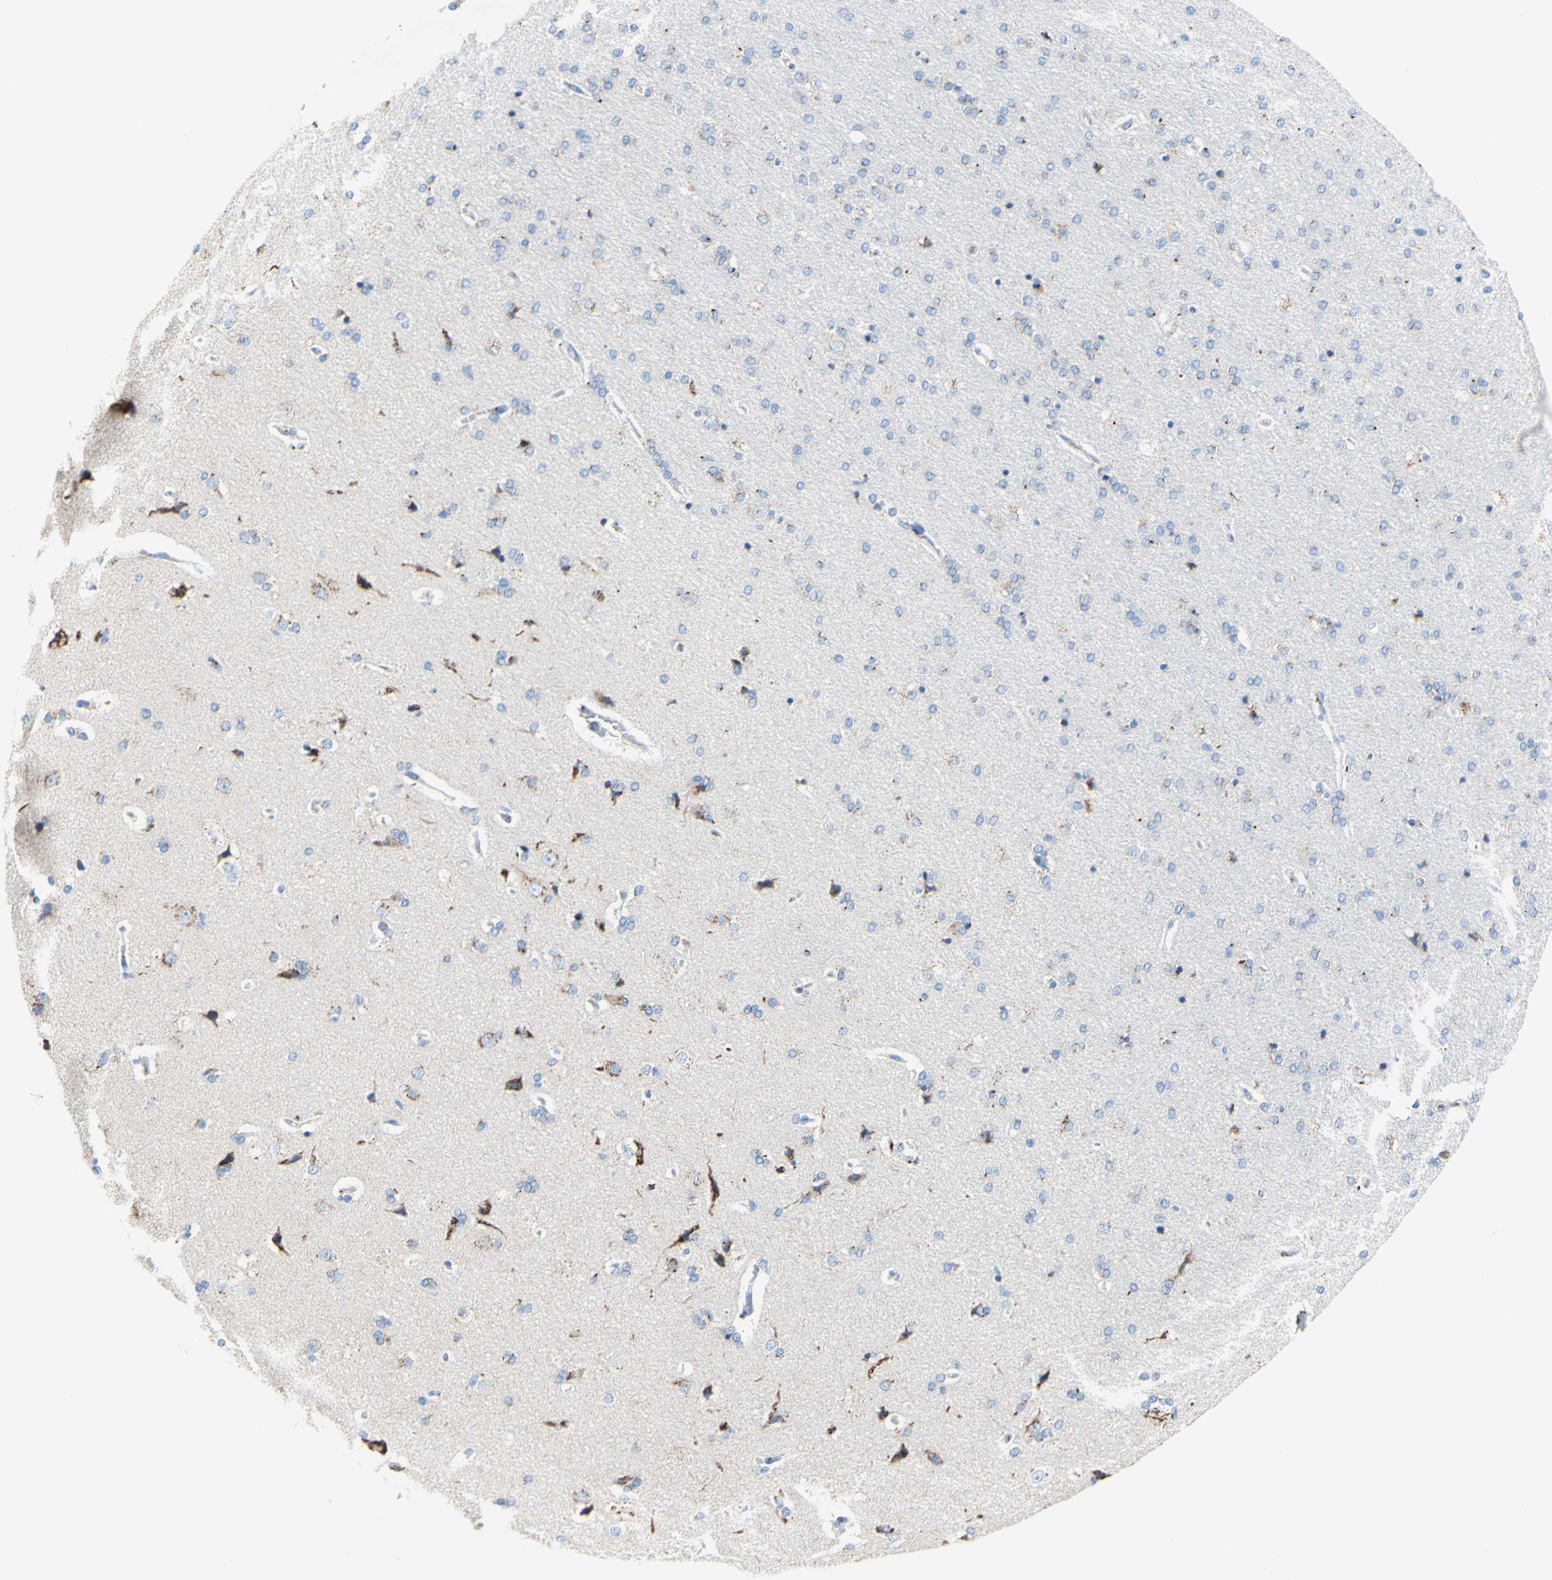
{"staining": {"intensity": "negative", "quantity": "none", "location": "none"}, "tissue": "cerebral cortex", "cell_type": "Endothelial cells", "image_type": "normal", "snomed": [{"axis": "morphology", "description": "Normal tissue, NOS"}, {"axis": "topography", "description": "Cerebral cortex"}], "caption": "Immunohistochemistry photomicrograph of normal human cerebral cortex stained for a protein (brown), which displays no staining in endothelial cells.", "gene": "GALNT2", "patient": {"sex": "male", "age": 62}}